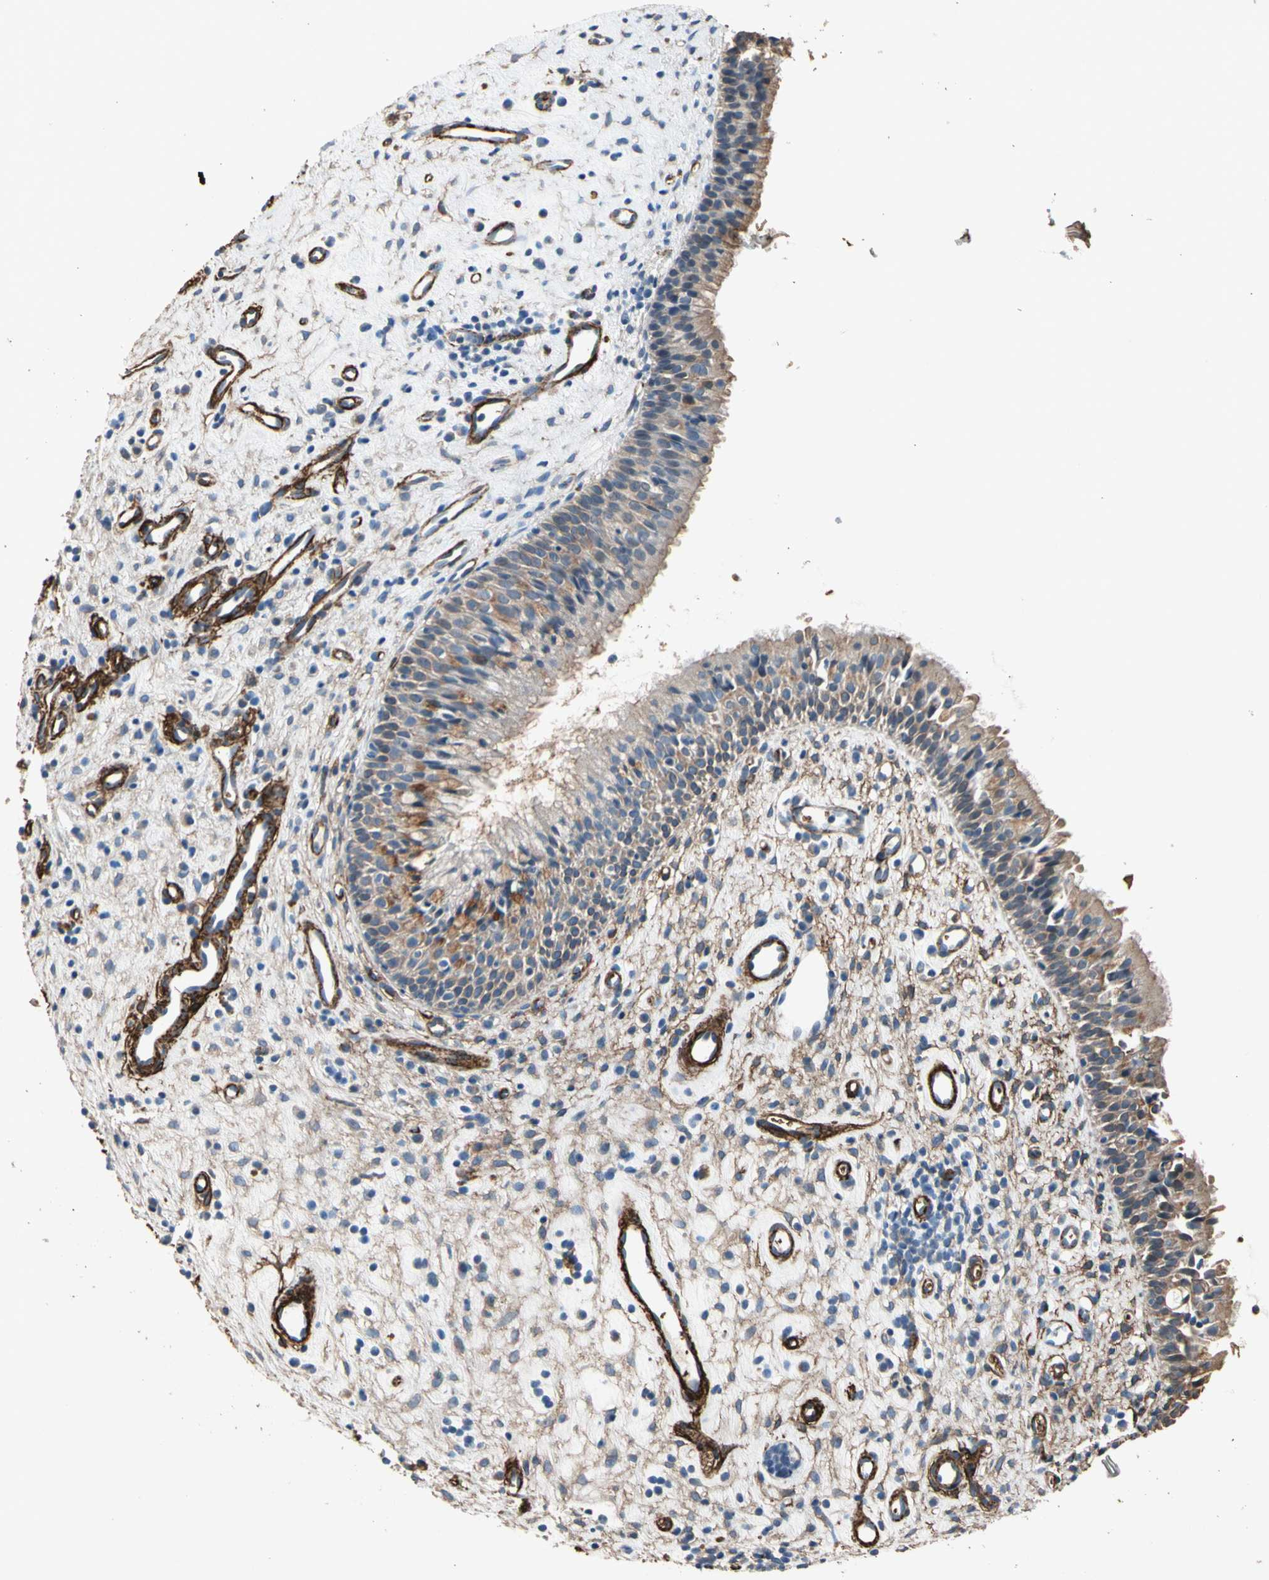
{"staining": {"intensity": "moderate", "quantity": ">75%", "location": "cytoplasmic/membranous"}, "tissue": "nasopharynx", "cell_type": "Respiratory epithelial cells", "image_type": "normal", "snomed": [{"axis": "morphology", "description": "Normal tissue, NOS"}, {"axis": "topography", "description": "Nasopharynx"}], "caption": "Unremarkable nasopharynx shows moderate cytoplasmic/membranous positivity in about >75% of respiratory epithelial cells, visualized by immunohistochemistry.", "gene": "SUSD2", "patient": {"sex": "female", "age": 51}}